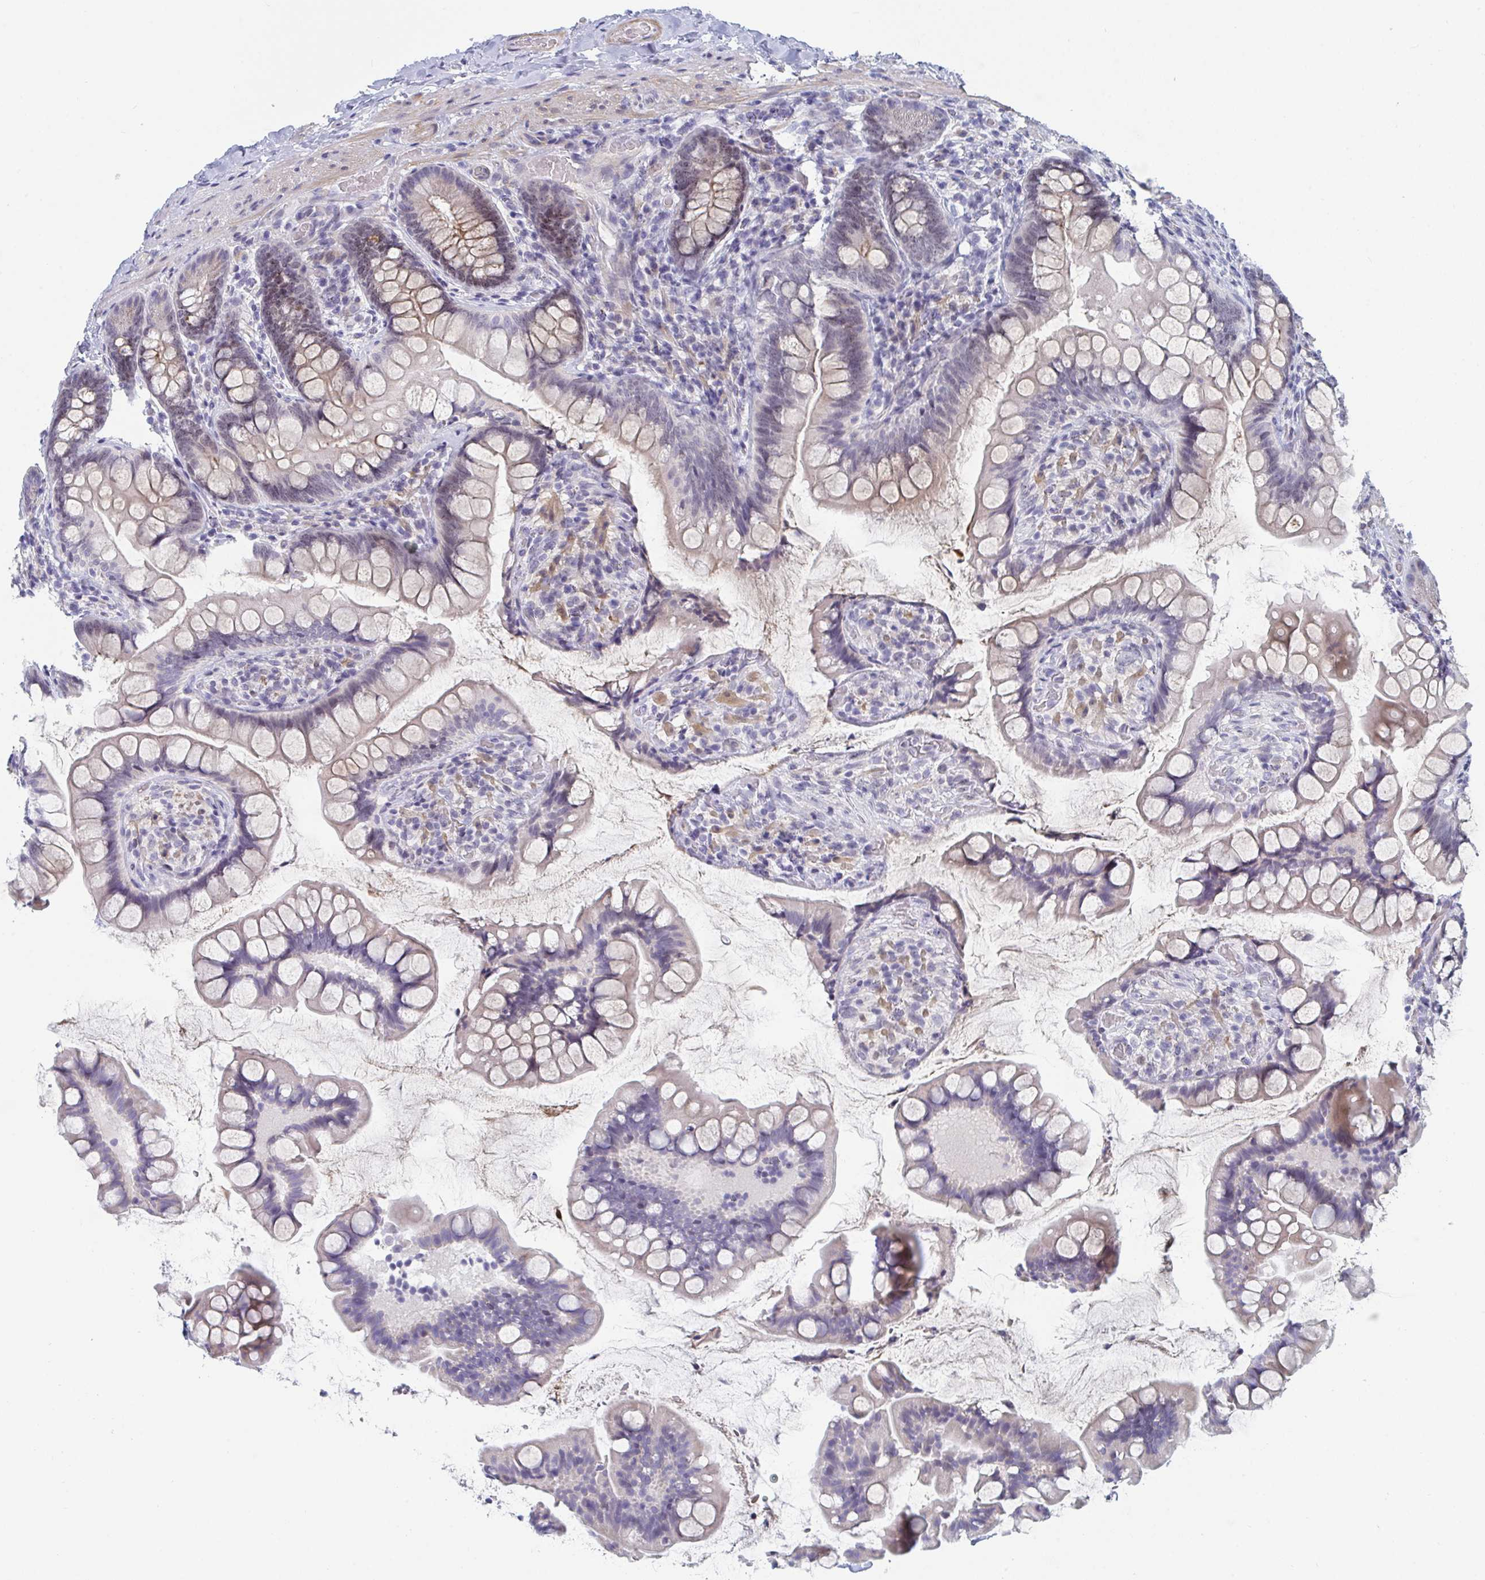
{"staining": {"intensity": "strong", "quantity": "<25%", "location": "cytoplasmic/membranous"}, "tissue": "small intestine", "cell_type": "Glandular cells", "image_type": "normal", "snomed": [{"axis": "morphology", "description": "Normal tissue, NOS"}, {"axis": "topography", "description": "Small intestine"}], "caption": "High-magnification brightfield microscopy of unremarkable small intestine stained with DAB (3,3'-diaminobenzidine) (brown) and counterstained with hematoxylin (blue). glandular cells exhibit strong cytoplasmic/membranous expression is present in approximately<25% of cells. (DAB IHC with brightfield microscopy, high magnification).", "gene": "CENPT", "patient": {"sex": "male", "age": 70}}